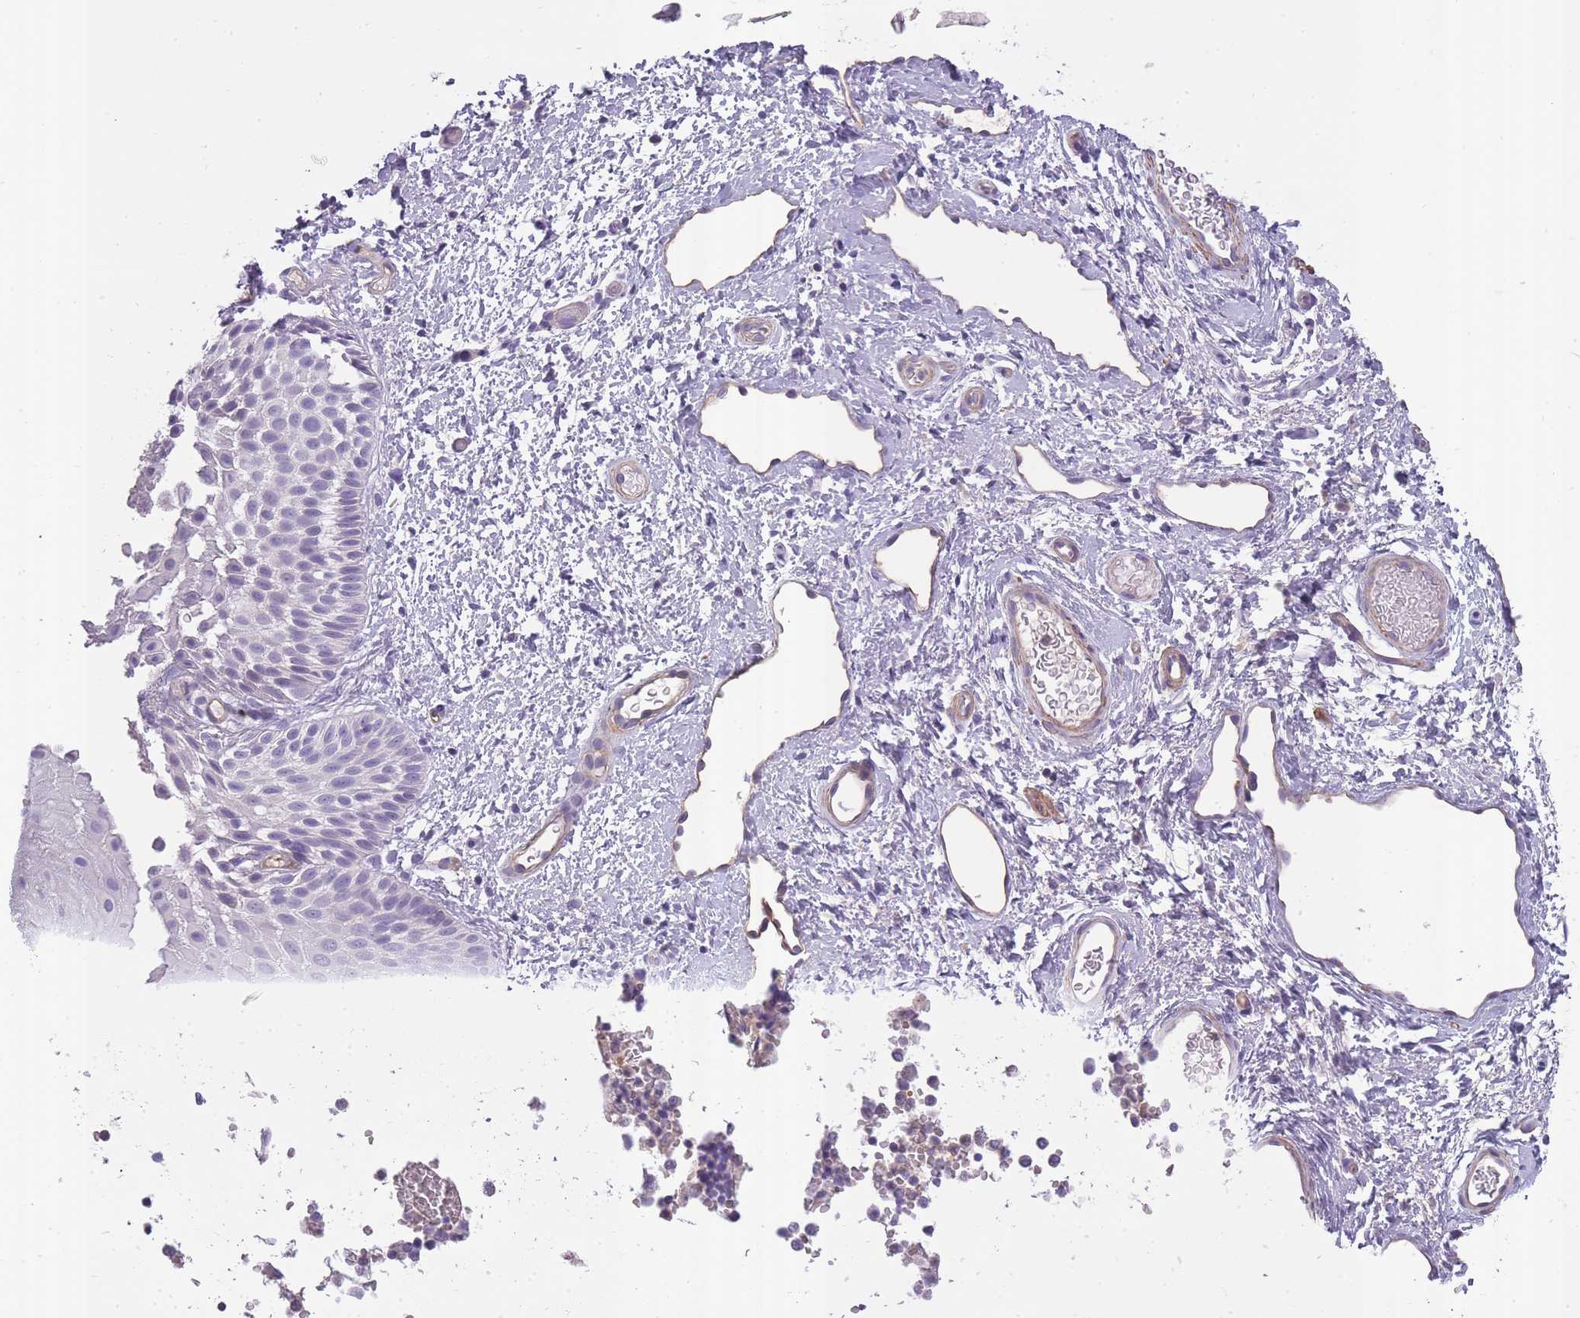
{"staining": {"intensity": "moderate", "quantity": "<25%", "location": "cytoplasmic/membranous,nuclear"}, "tissue": "skin", "cell_type": "Epidermal cells", "image_type": "normal", "snomed": [{"axis": "morphology", "description": "Normal tissue, NOS"}, {"axis": "topography", "description": "Anal"}], "caption": "Moderate cytoplasmic/membranous,nuclear protein positivity is identified in about <25% of epidermal cells in skin.", "gene": "SLC8A2", "patient": {"sex": "female", "age": 40}}